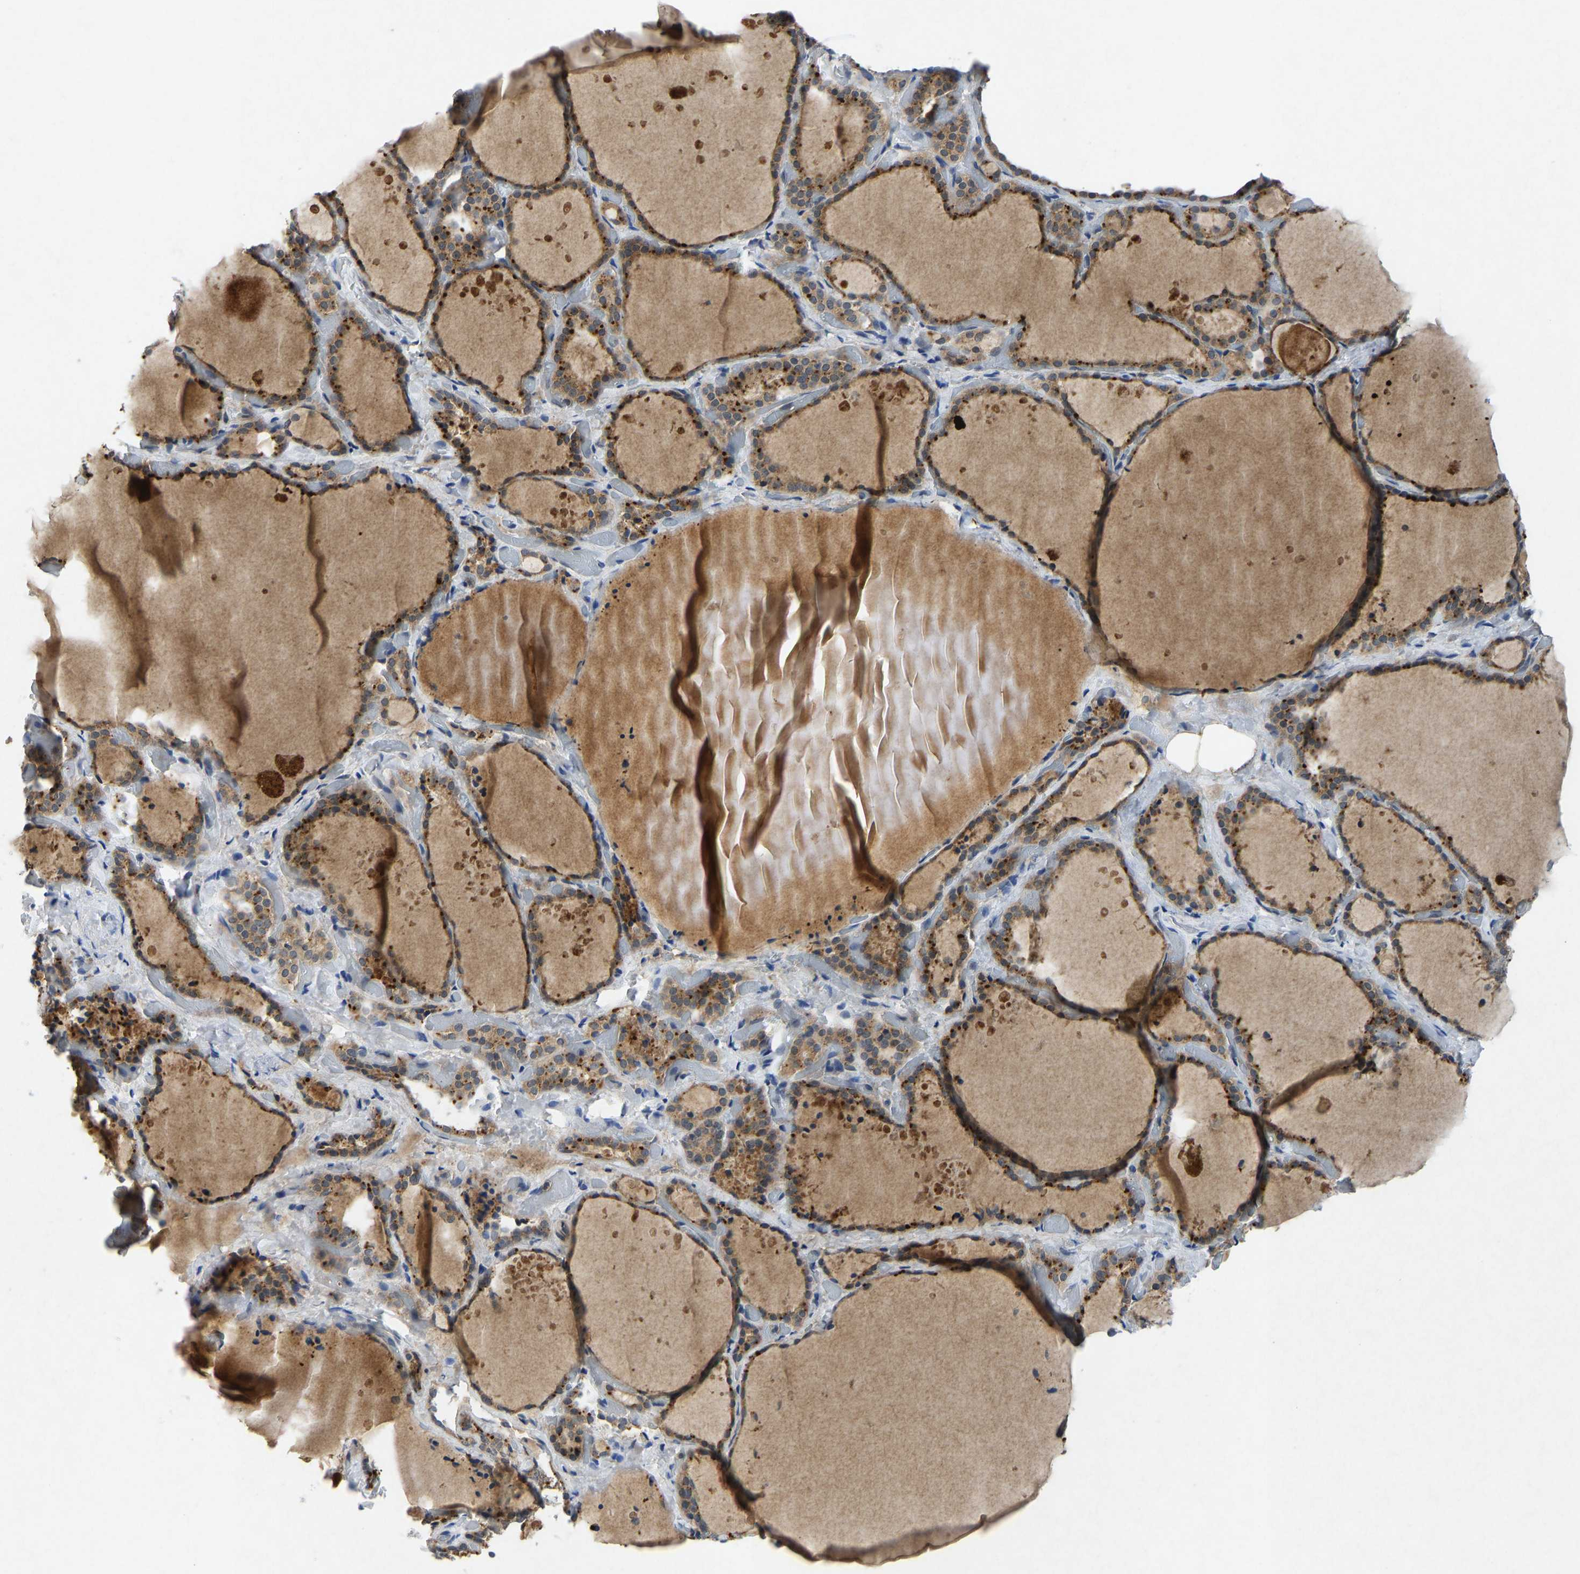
{"staining": {"intensity": "moderate", "quantity": ">75%", "location": "cytoplasmic/membranous"}, "tissue": "thyroid gland", "cell_type": "Glandular cells", "image_type": "normal", "snomed": [{"axis": "morphology", "description": "Normal tissue, NOS"}, {"axis": "topography", "description": "Thyroid gland"}], "caption": "Immunohistochemical staining of normal human thyroid gland displays moderate cytoplasmic/membranous protein expression in about >75% of glandular cells. Using DAB (brown) and hematoxylin (blue) stains, captured at high magnification using brightfield microscopy.", "gene": "PDE7A", "patient": {"sex": "female", "age": 44}}